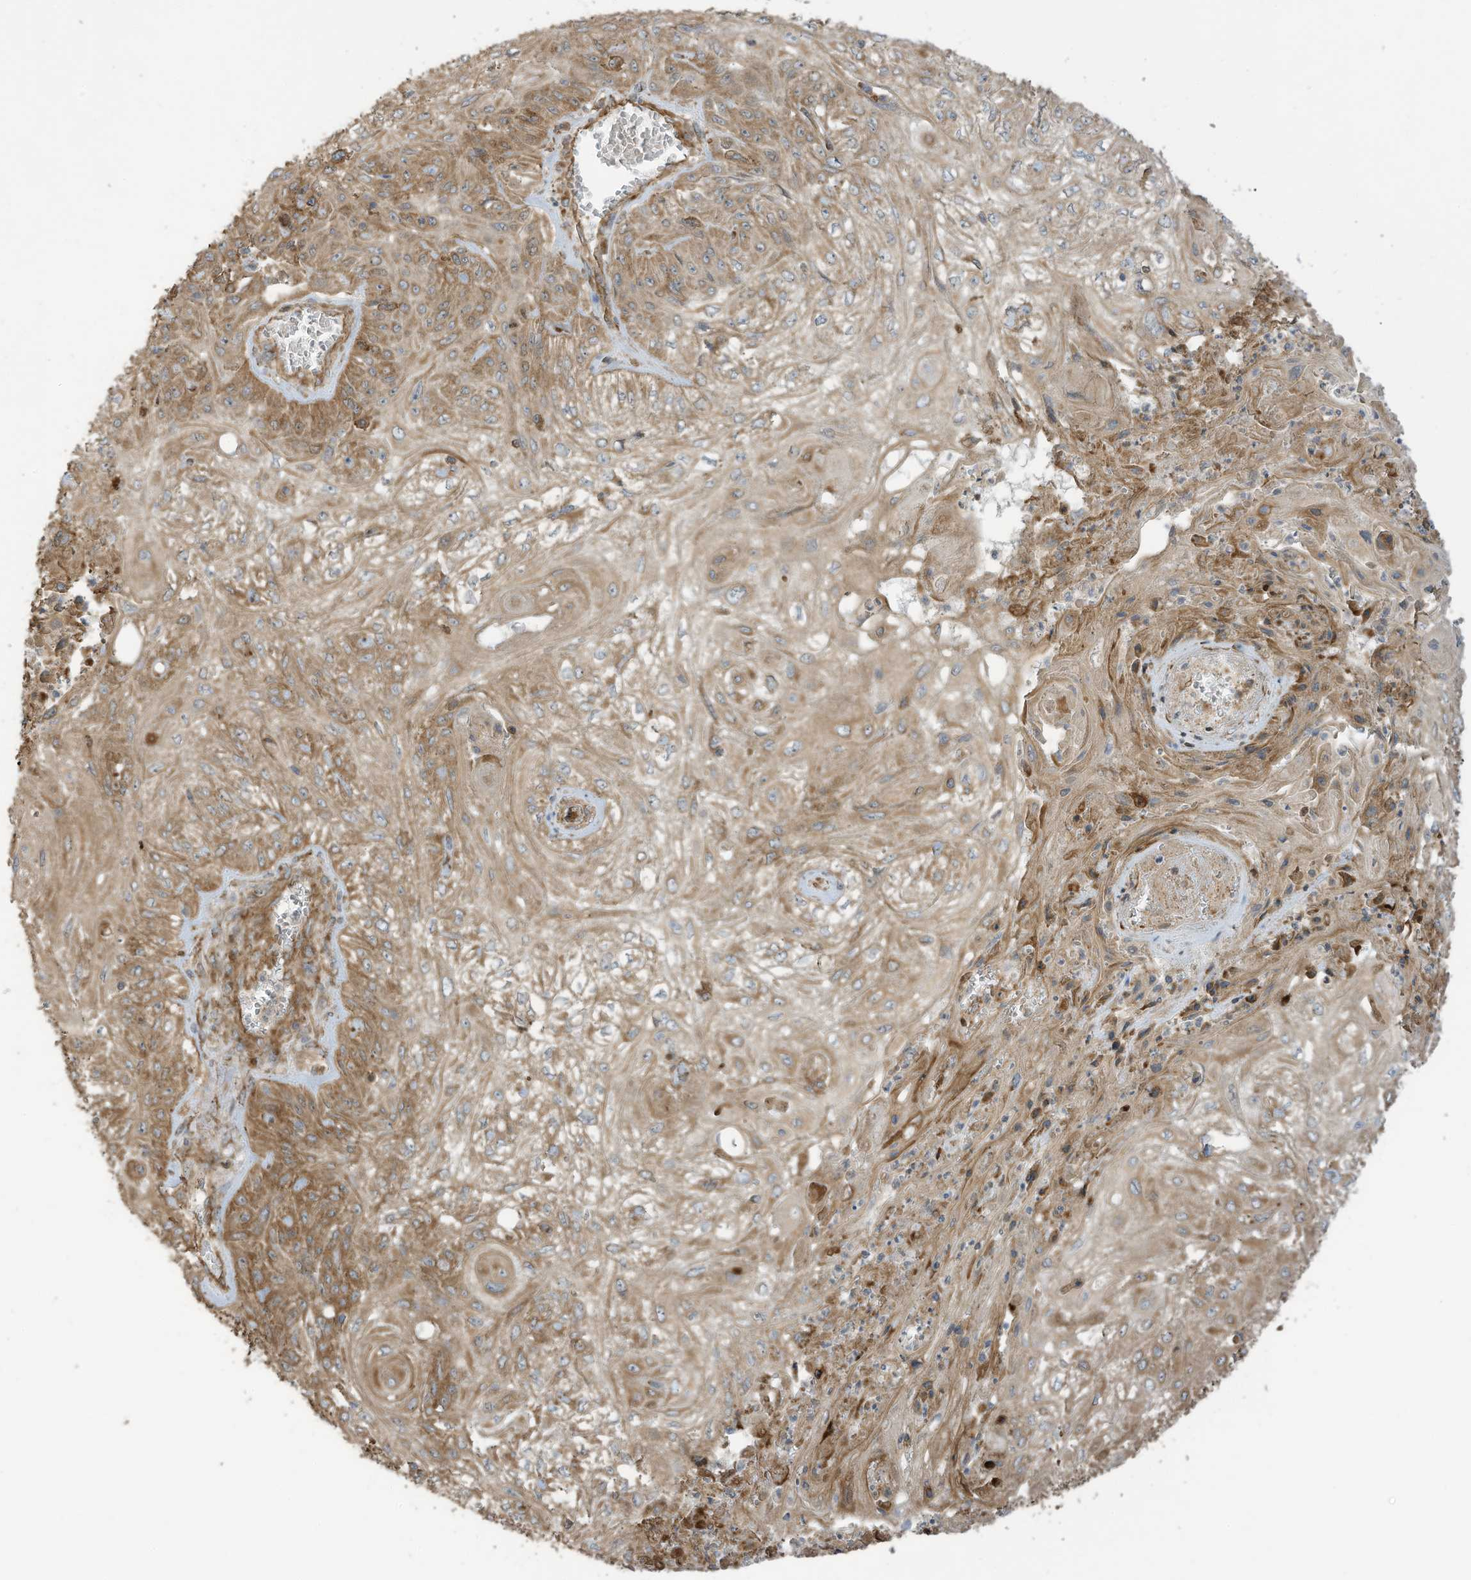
{"staining": {"intensity": "moderate", "quantity": ">75%", "location": "cytoplasmic/membranous"}, "tissue": "skin cancer", "cell_type": "Tumor cells", "image_type": "cancer", "snomed": [{"axis": "morphology", "description": "Squamous cell carcinoma, NOS"}, {"axis": "morphology", "description": "Squamous cell carcinoma, metastatic, NOS"}, {"axis": "topography", "description": "Skin"}, {"axis": "topography", "description": "Lymph node"}], "caption": "Skin cancer (metastatic squamous cell carcinoma) tissue reveals moderate cytoplasmic/membranous positivity in approximately >75% of tumor cells", "gene": "CGAS", "patient": {"sex": "male", "age": 75}}